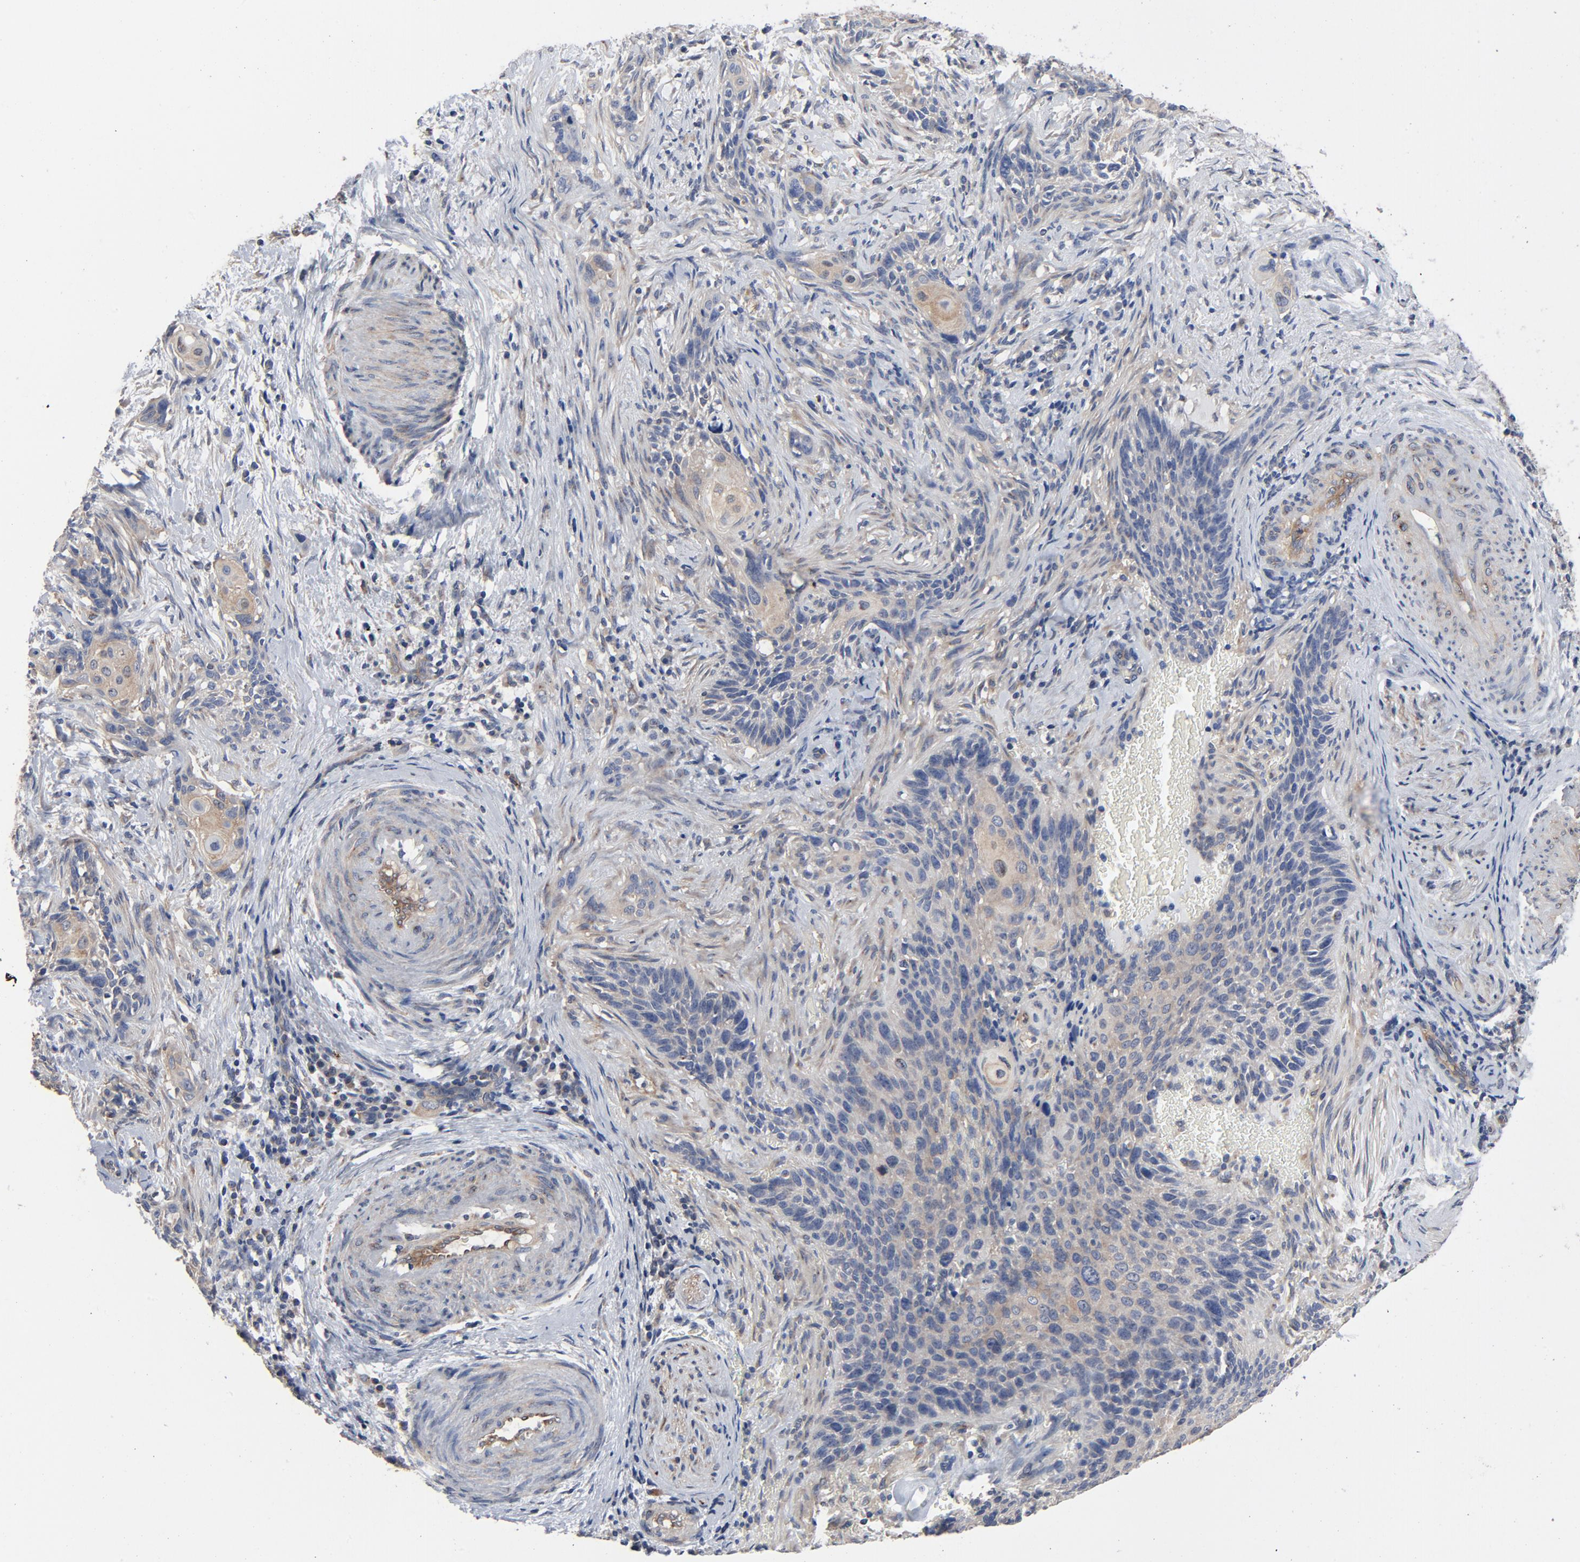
{"staining": {"intensity": "moderate", "quantity": "25%-75%", "location": "cytoplasmic/membranous"}, "tissue": "cervical cancer", "cell_type": "Tumor cells", "image_type": "cancer", "snomed": [{"axis": "morphology", "description": "Squamous cell carcinoma, NOS"}, {"axis": "topography", "description": "Cervix"}], "caption": "A photomicrograph of human cervical squamous cell carcinoma stained for a protein reveals moderate cytoplasmic/membranous brown staining in tumor cells. Using DAB (3,3'-diaminobenzidine) (brown) and hematoxylin (blue) stains, captured at high magnification using brightfield microscopy.", "gene": "DYNLT3", "patient": {"sex": "female", "age": 33}}